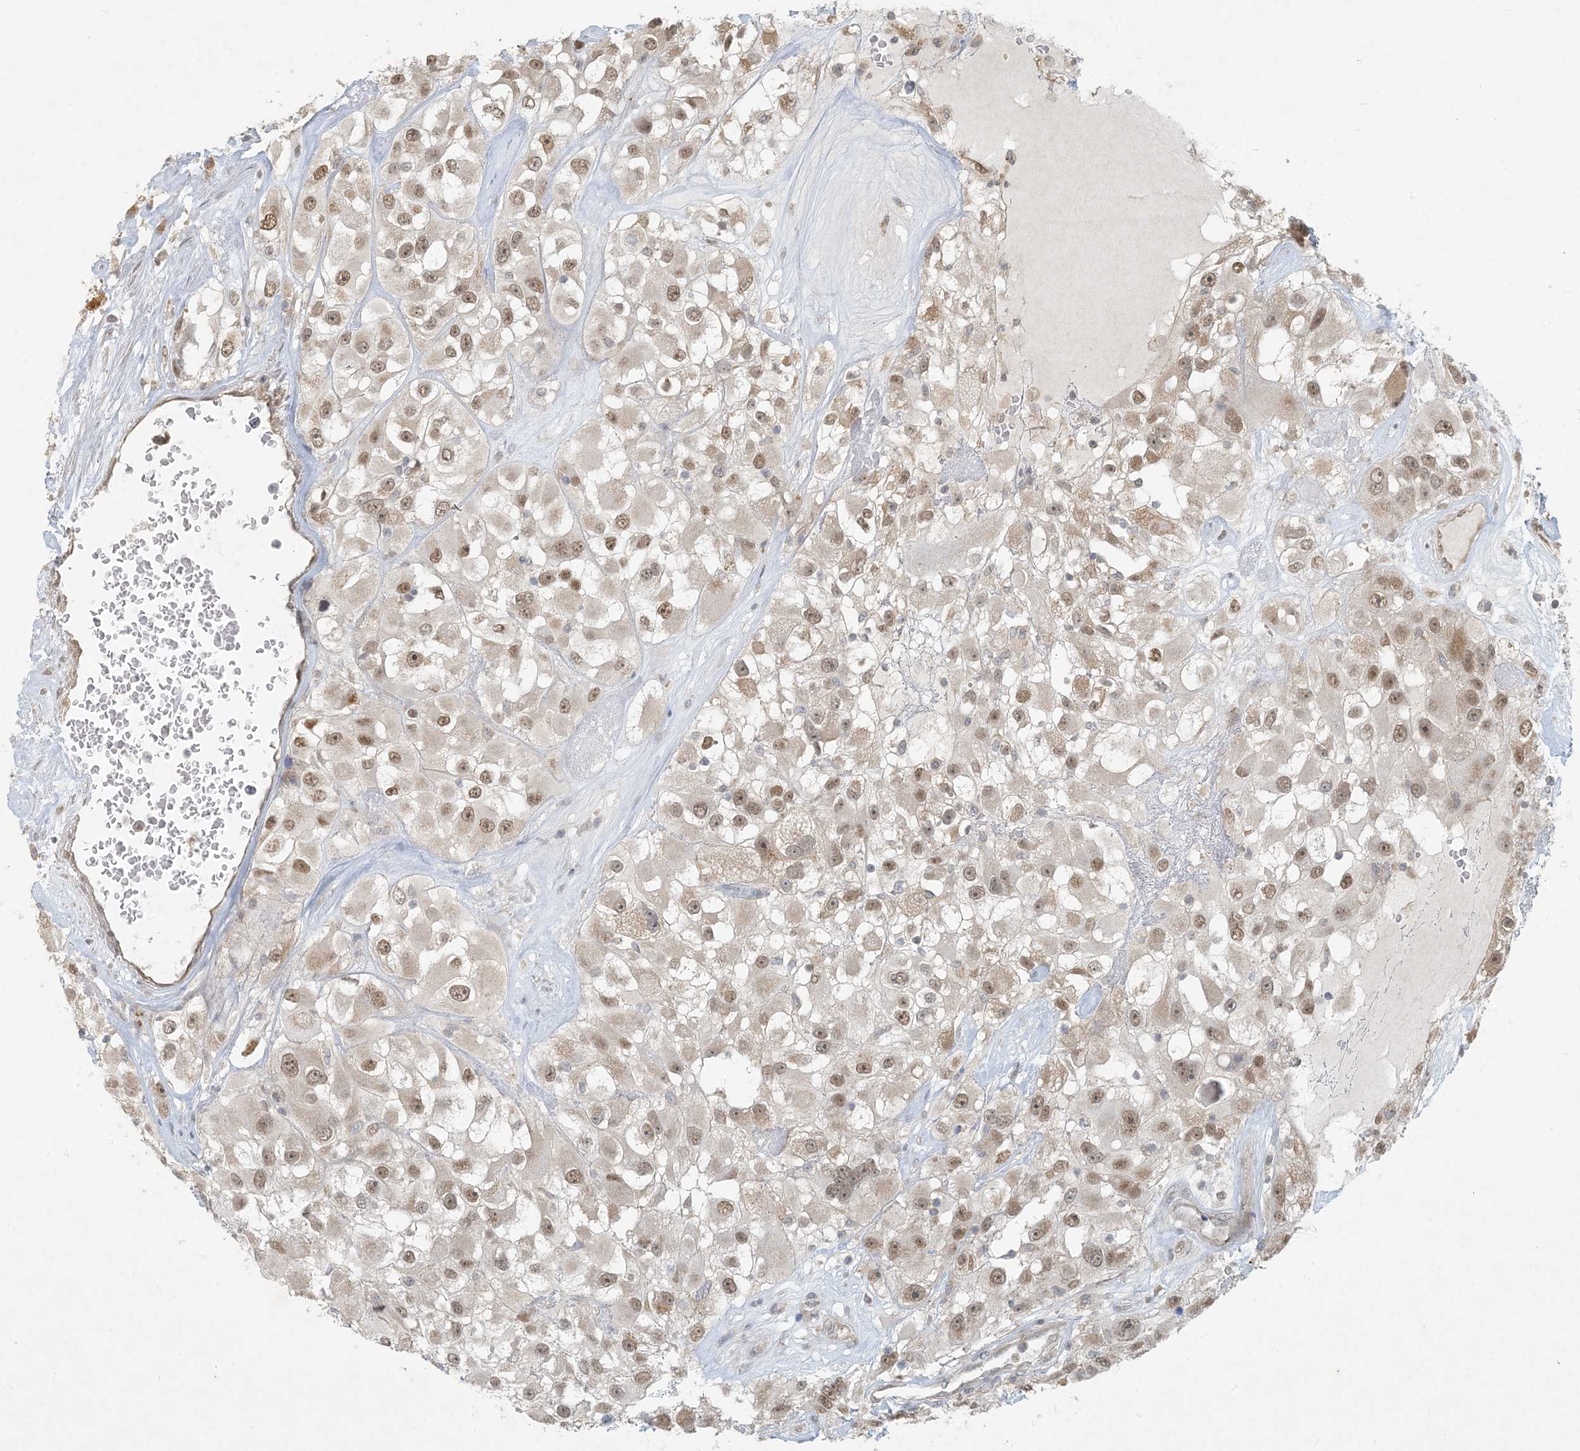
{"staining": {"intensity": "moderate", "quantity": ">75%", "location": "cytoplasmic/membranous,nuclear"}, "tissue": "renal cancer", "cell_type": "Tumor cells", "image_type": "cancer", "snomed": [{"axis": "morphology", "description": "Adenocarcinoma, NOS"}, {"axis": "topography", "description": "Kidney"}], "caption": "Protein expression analysis of human renal cancer (adenocarcinoma) reveals moderate cytoplasmic/membranous and nuclear expression in about >75% of tumor cells. Ihc stains the protein of interest in brown and the nuclei are stained blue.", "gene": "BCORL1", "patient": {"sex": "female", "age": 52}}